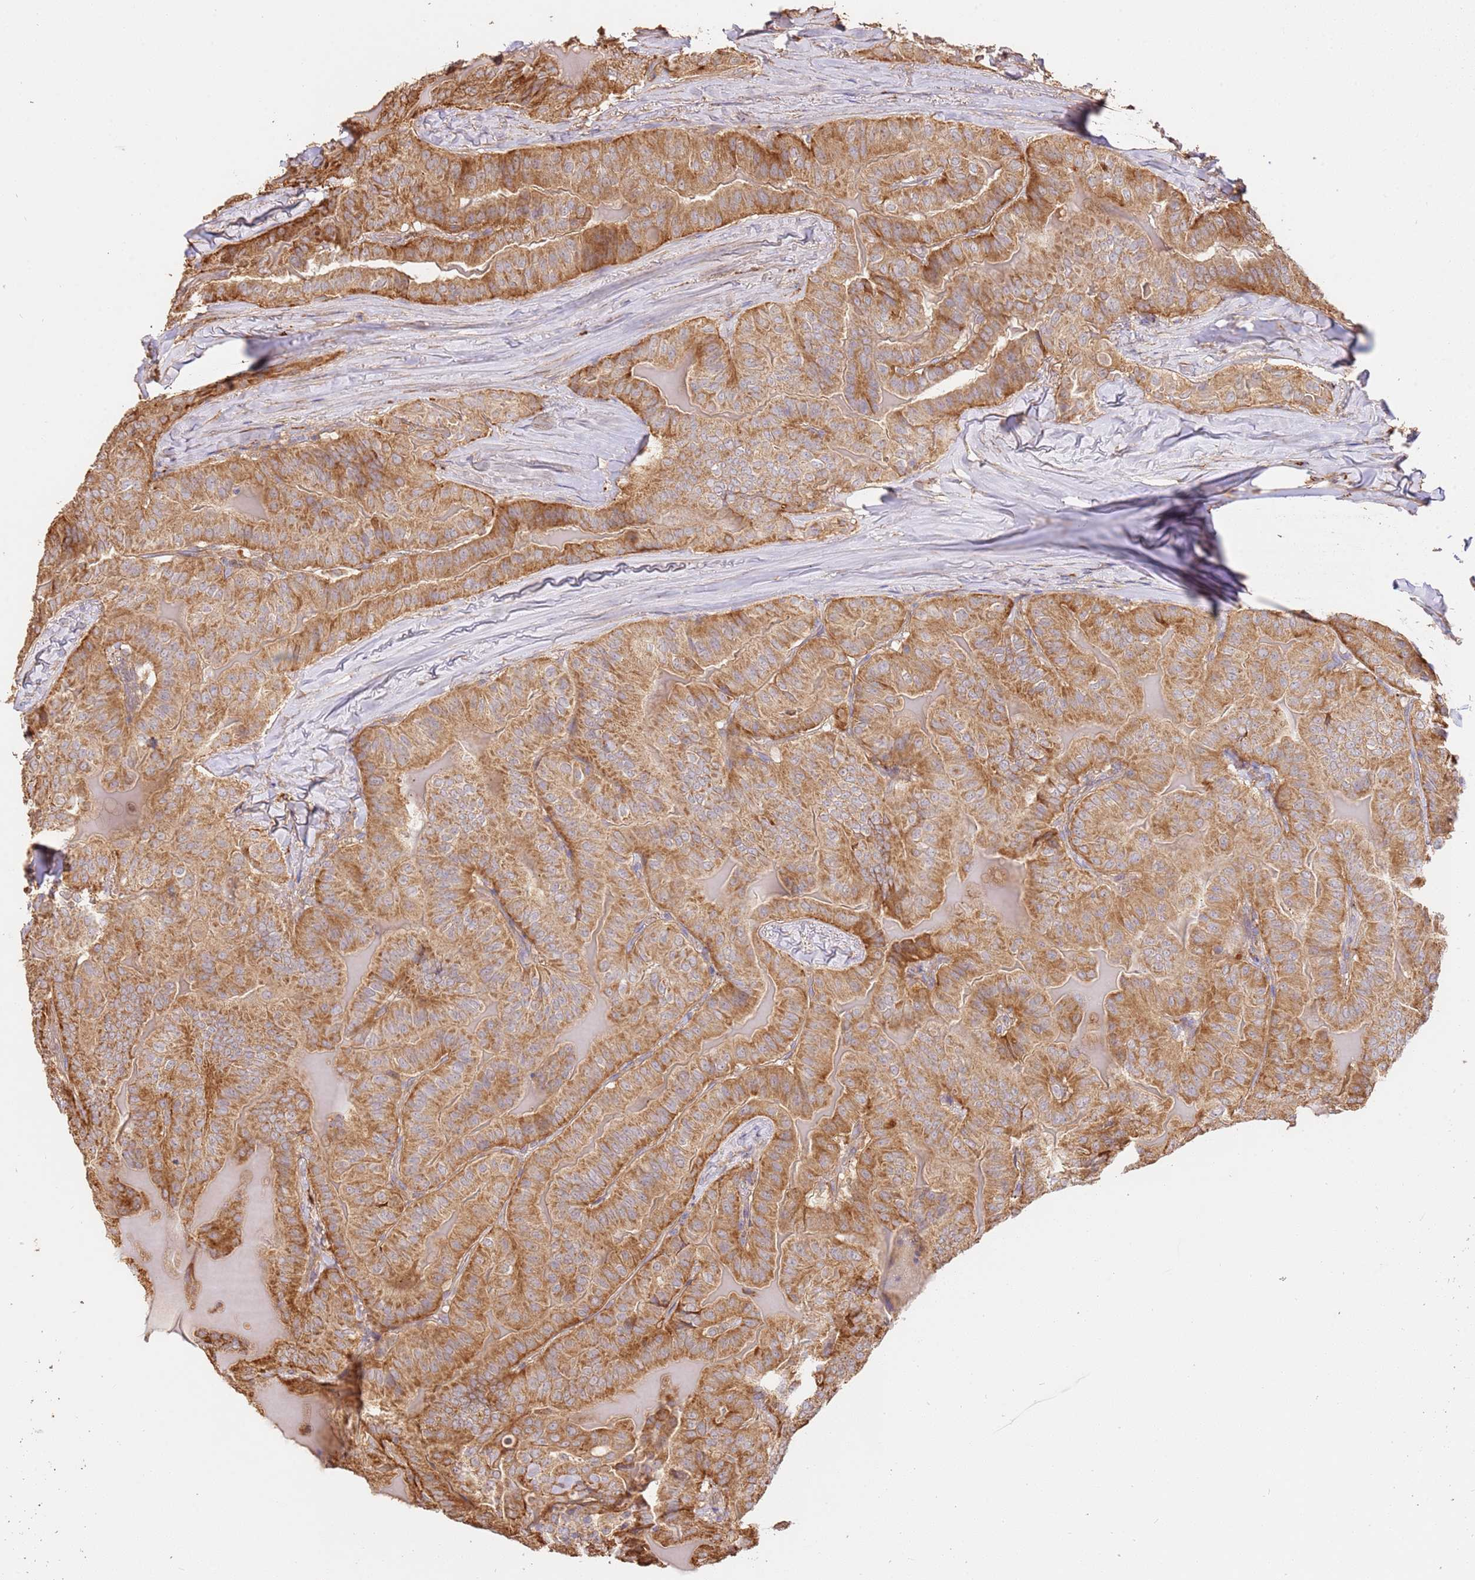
{"staining": {"intensity": "moderate", "quantity": ">75%", "location": "cytoplasmic/membranous"}, "tissue": "thyroid cancer", "cell_type": "Tumor cells", "image_type": "cancer", "snomed": [{"axis": "morphology", "description": "Papillary adenocarcinoma, NOS"}, {"axis": "topography", "description": "Thyroid gland"}], "caption": "Papillary adenocarcinoma (thyroid) tissue reveals moderate cytoplasmic/membranous positivity in approximately >75% of tumor cells, visualized by immunohistochemistry.", "gene": "CEP55", "patient": {"sex": "female", "age": 68}}